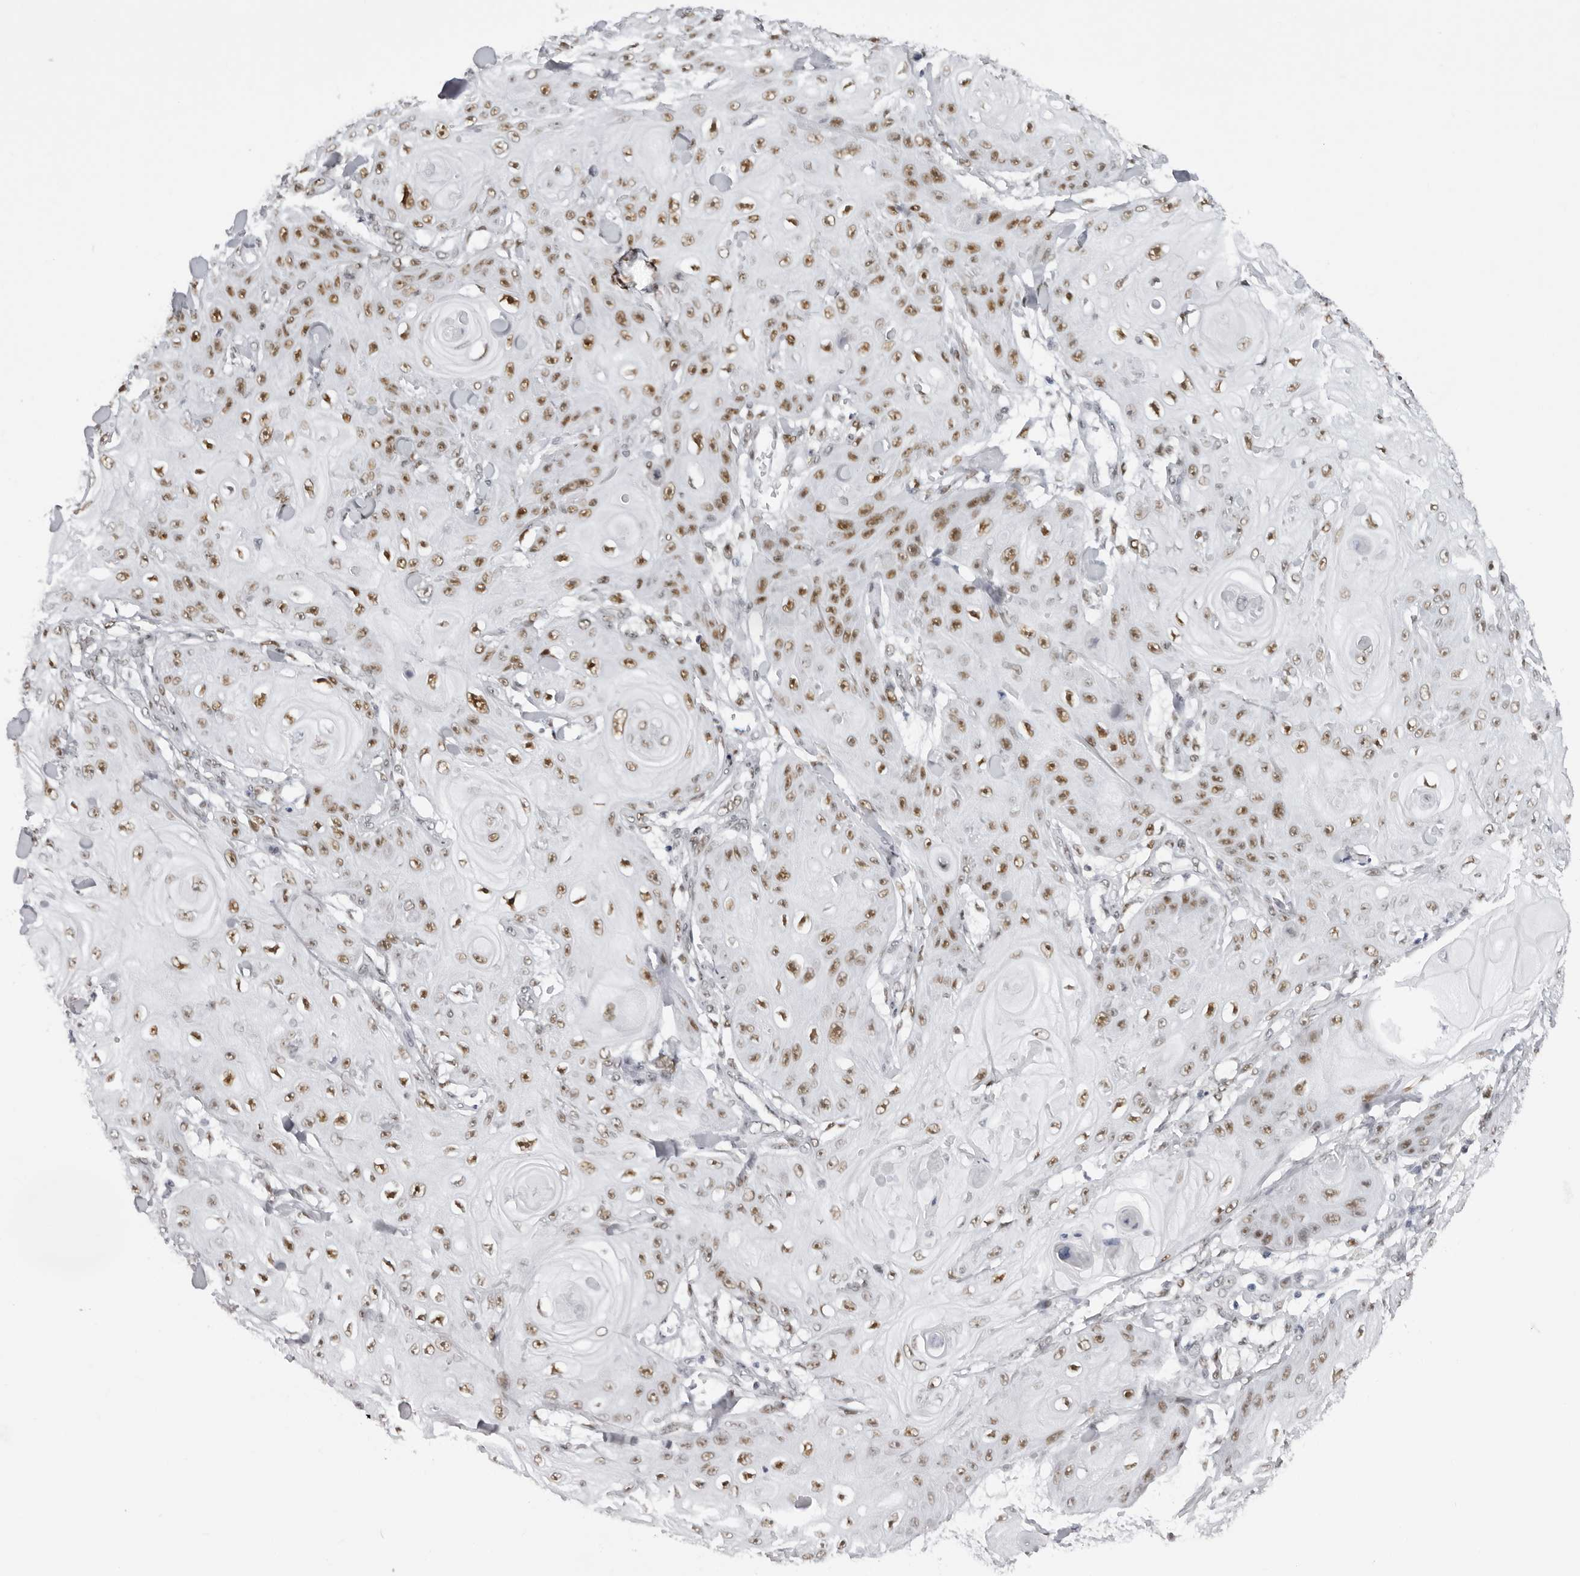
{"staining": {"intensity": "moderate", "quantity": ">75%", "location": "nuclear"}, "tissue": "skin cancer", "cell_type": "Tumor cells", "image_type": "cancer", "snomed": [{"axis": "morphology", "description": "Squamous cell carcinoma, NOS"}, {"axis": "topography", "description": "Skin"}], "caption": "Moderate nuclear protein staining is appreciated in about >75% of tumor cells in skin cancer. The protein of interest is stained brown, and the nuclei are stained in blue (DAB (3,3'-diaminobenzidine) IHC with brightfield microscopy, high magnification).", "gene": "IRF2BP2", "patient": {"sex": "male", "age": 74}}